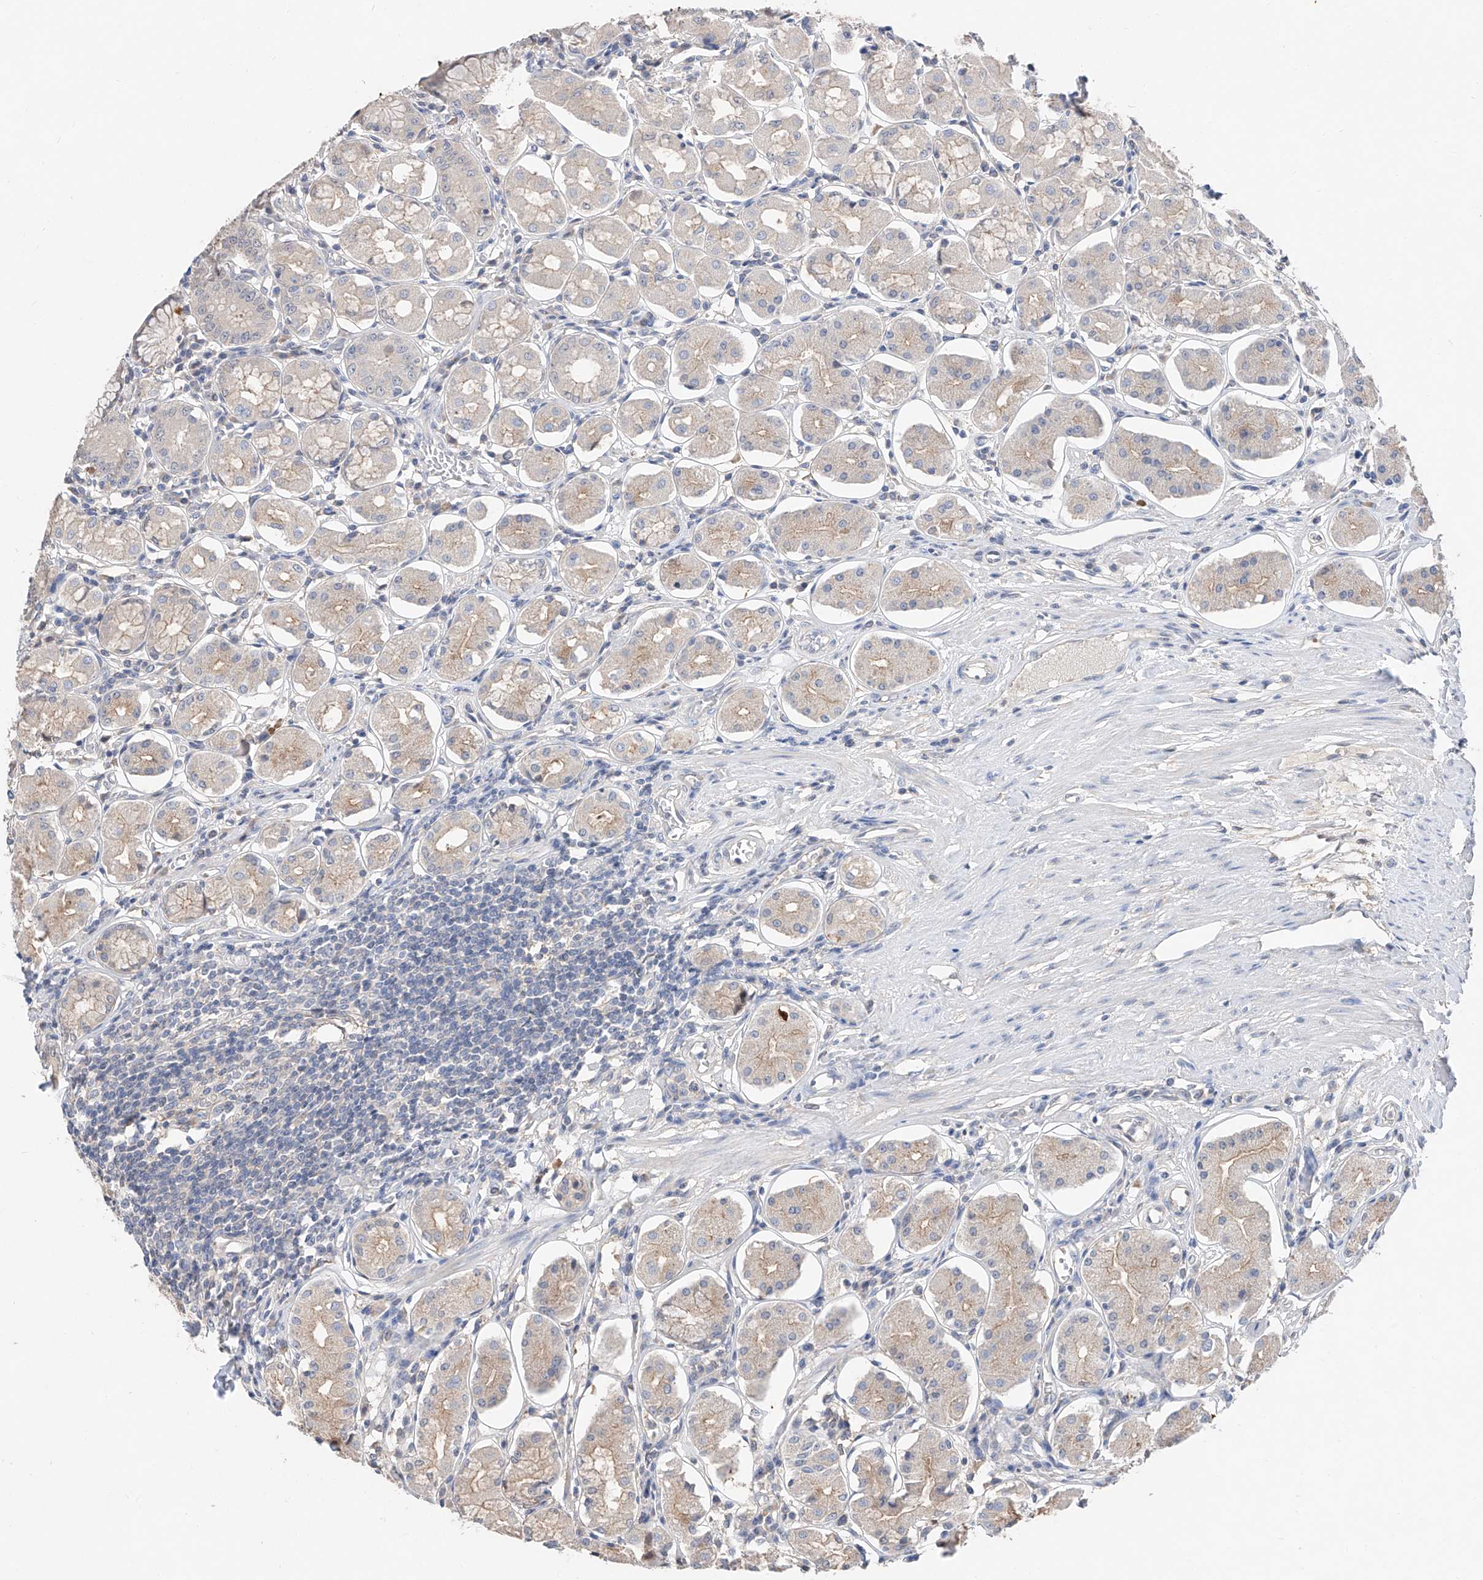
{"staining": {"intensity": "weak", "quantity": "<25%", "location": "cytoplasmic/membranous"}, "tissue": "stomach", "cell_type": "Glandular cells", "image_type": "normal", "snomed": [{"axis": "morphology", "description": "Normal tissue, NOS"}, {"axis": "topography", "description": "Stomach, lower"}], "caption": "Immunohistochemical staining of normal stomach exhibits no significant staining in glandular cells. (Immunohistochemistry (ihc), brightfield microscopy, high magnification).", "gene": "FUCA2", "patient": {"sex": "female", "age": 56}}